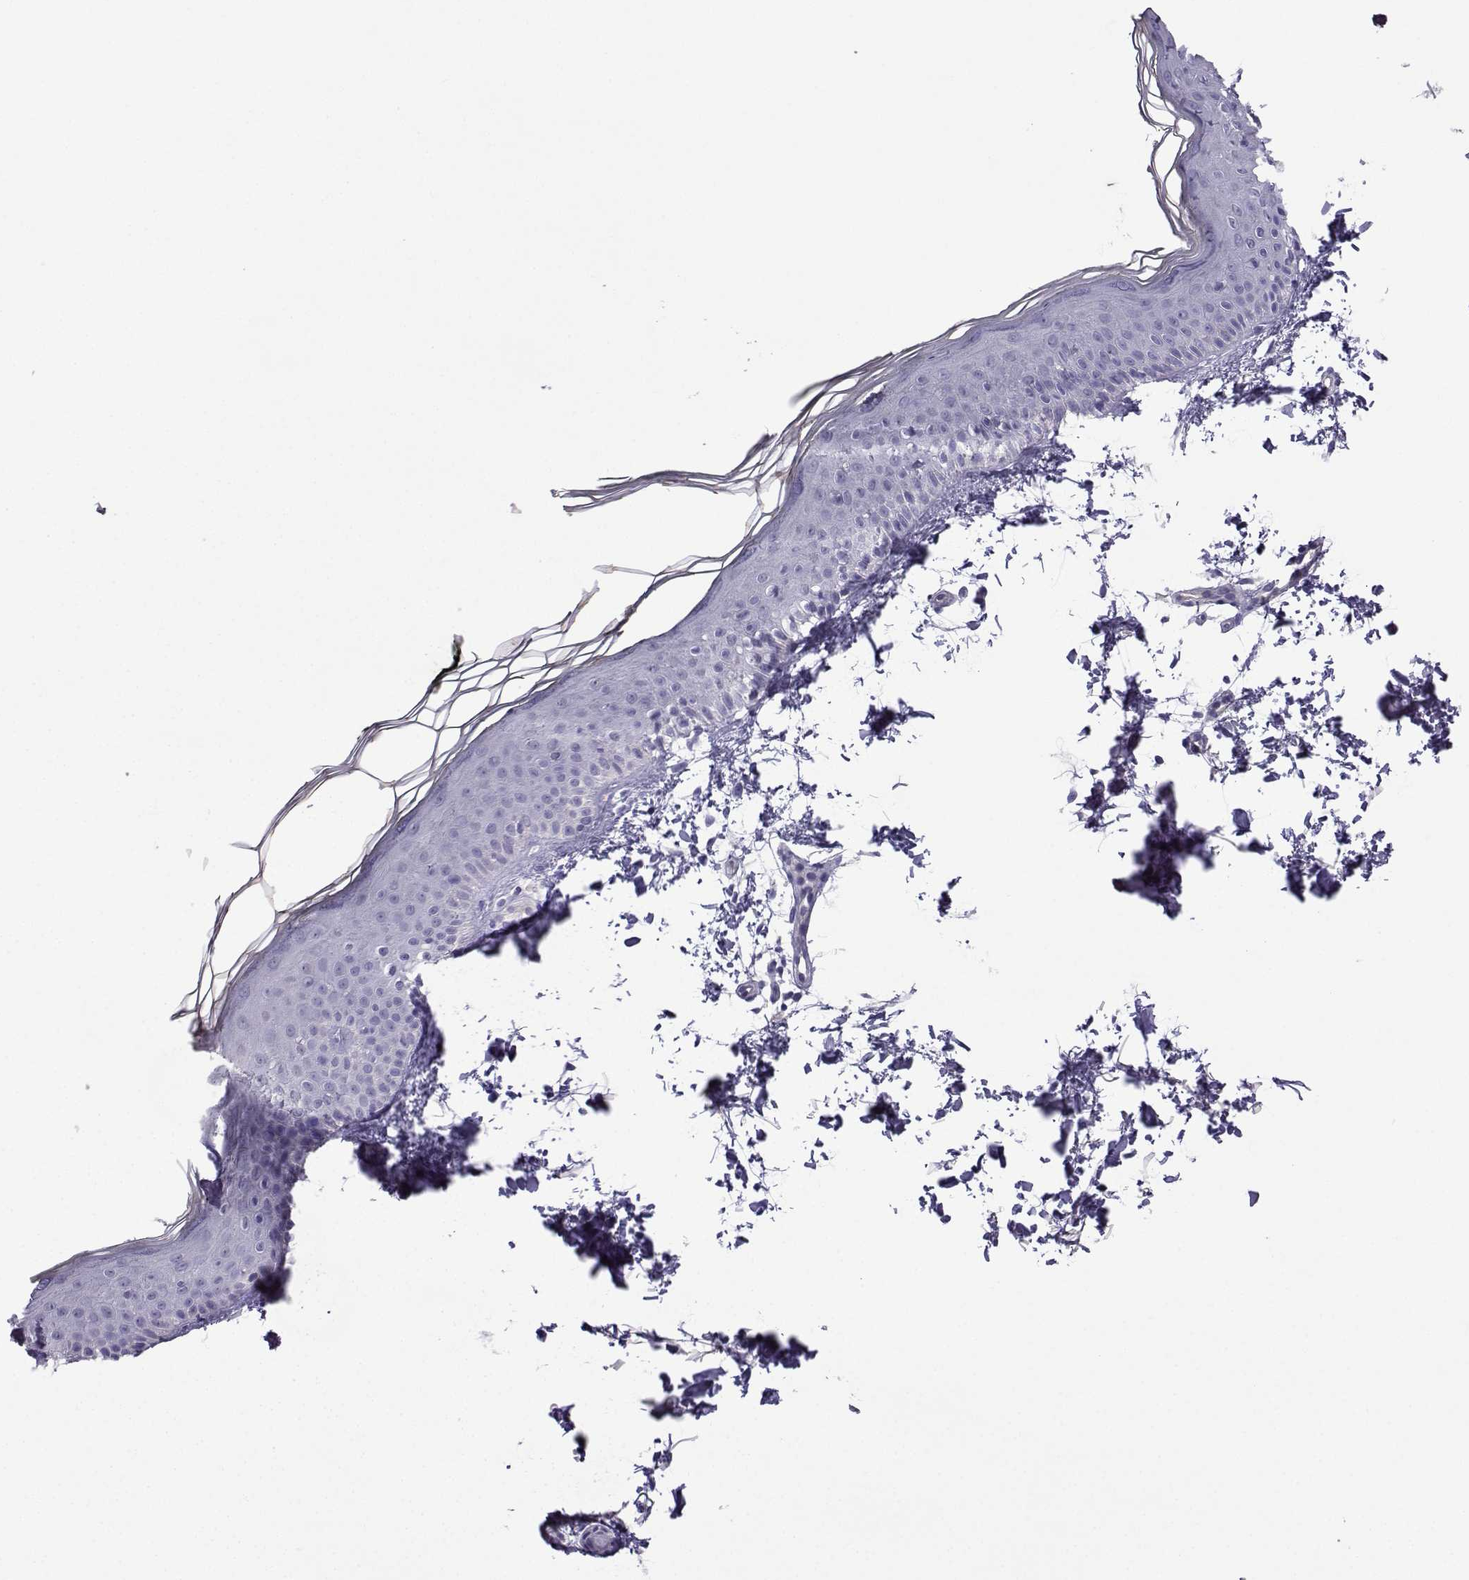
{"staining": {"intensity": "negative", "quantity": "none", "location": "none"}, "tissue": "skin", "cell_type": "Fibroblasts", "image_type": "normal", "snomed": [{"axis": "morphology", "description": "Normal tissue, NOS"}, {"axis": "topography", "description": "Skin"}], "caption": "Human skin stained for a protein using immunohistochemistry displays no staining in fibroblasts.", "gene": "CFAP70", "patient": {"sex": "female", "age": 62}}